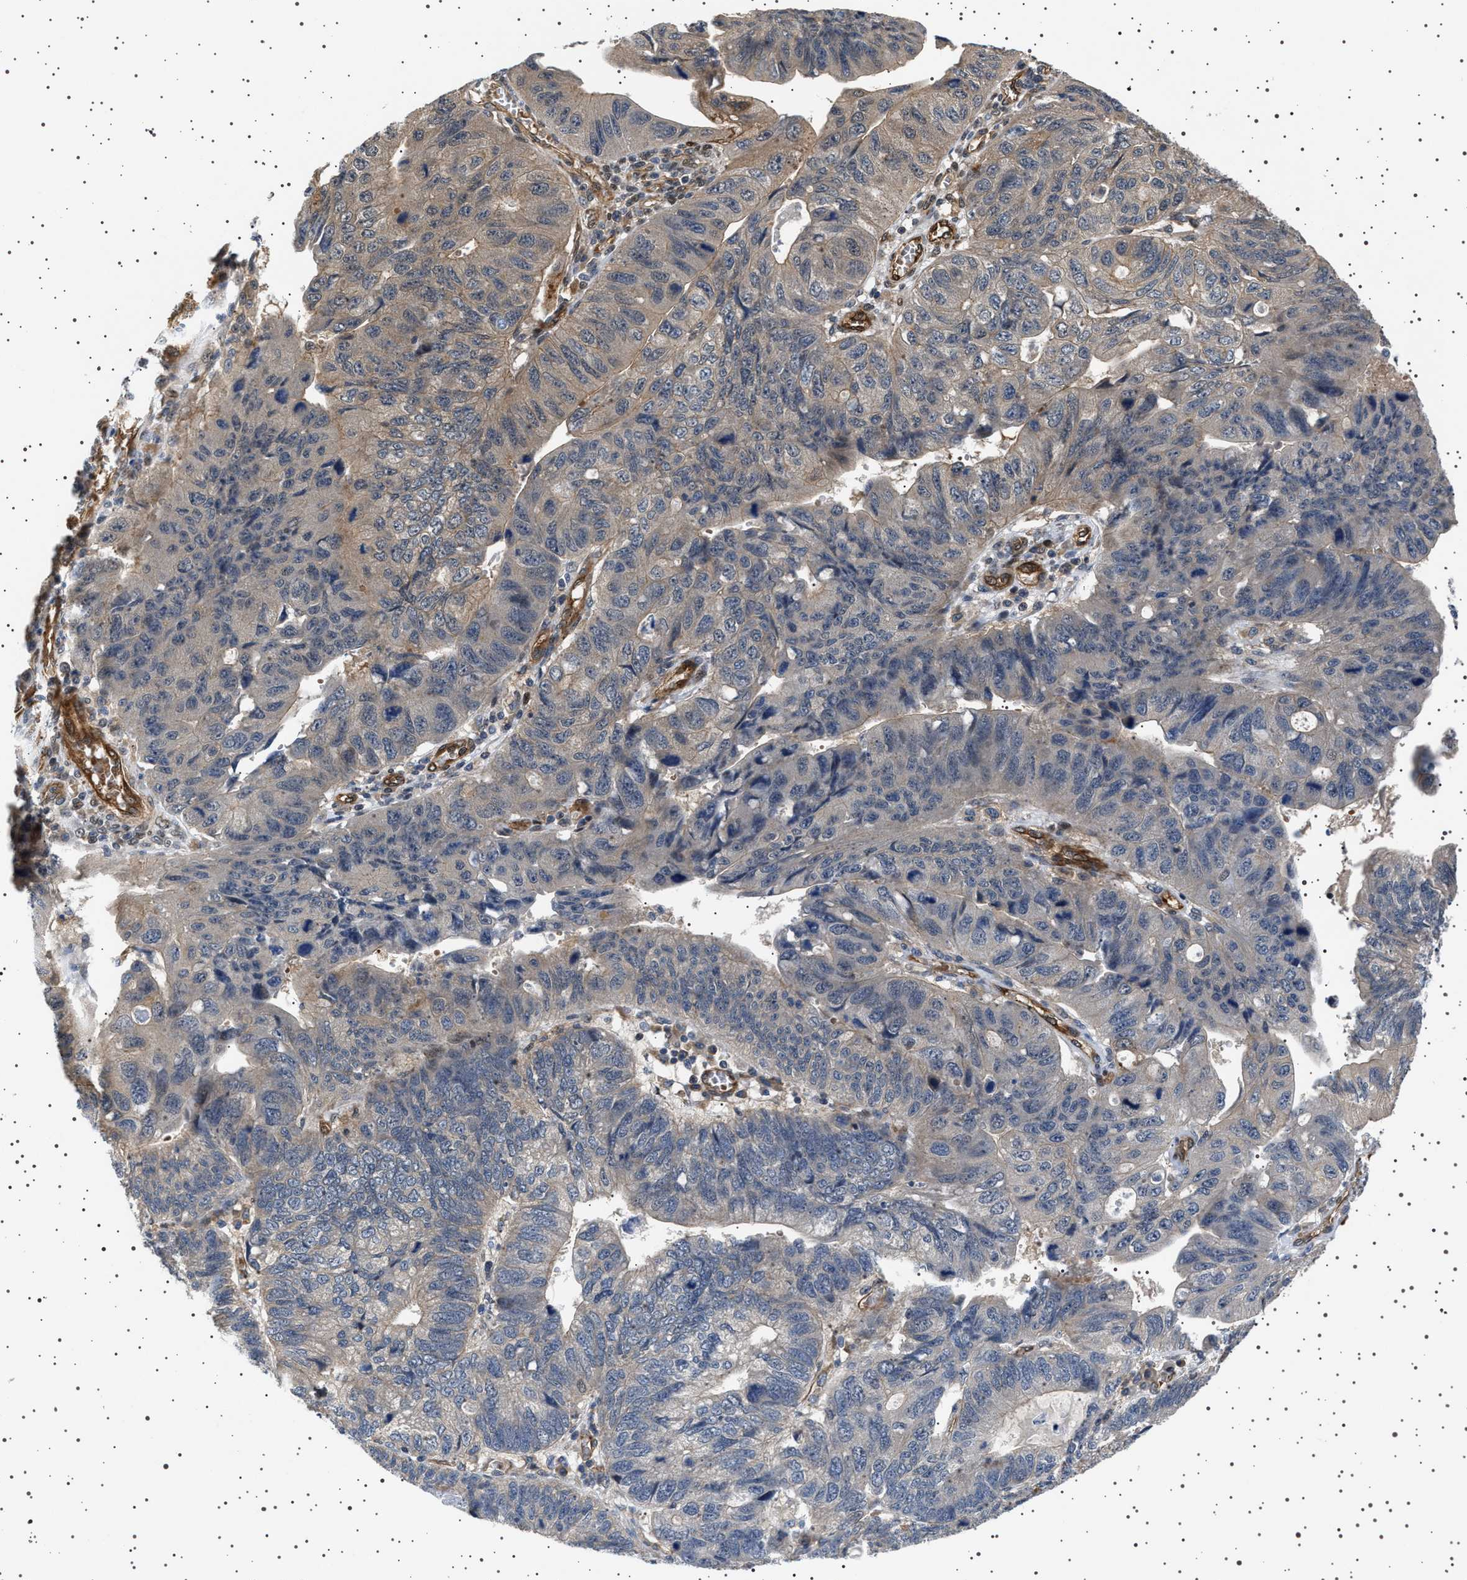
{"staining": {"intensity": "weak", "quantity": "<25%", "location": "cytoplasmic/membranous"}, "tissue": "stomach cancer", "cell_type": "Tumor cells", "image_type": "cancer", "snomed": [{"axis": "morphology", "description": "Adenocarcinoma, NOS"}, {"axis": "topography", "description": "Stomach"}], "caption": "Histopathology image shows no protein positivity in tumor cells of stomach cancer (adenocarcinoma) tissue. (Brightfield microscopy of DAB (3,3'-diaminobenzidine) immunohistochemistry at high magnification).", "gene": "BAG3", "patient": {"sex": "male", "age": 59}}